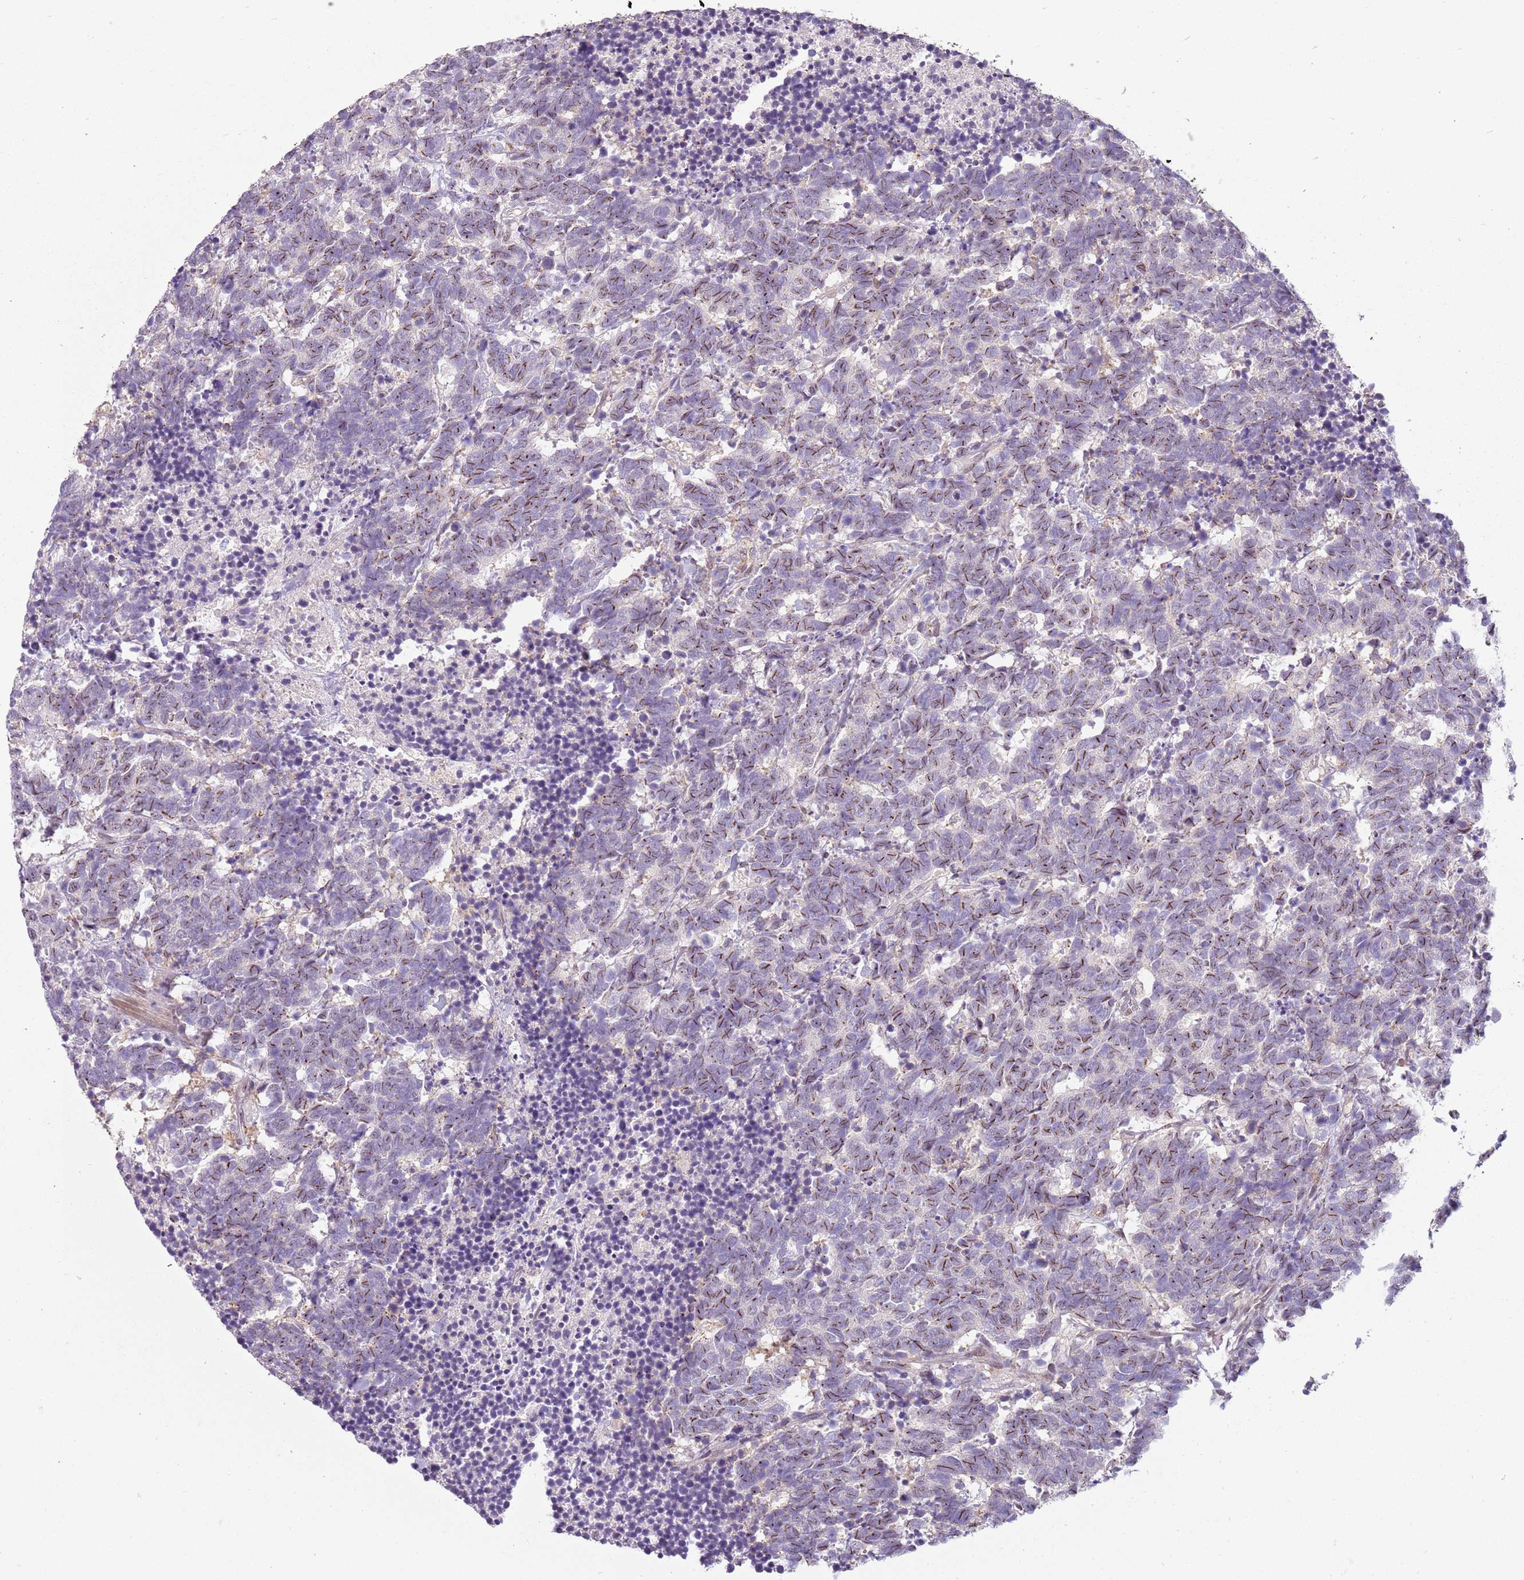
{"staining": {"intensity": "moderate", "quantity": ">75%", "location": "cytoplasmic/membranous"}, "tissue": "carcinoid", "cell_type": "Tumor cells", "image_type": "cancer", "snomed": [{"axis": "morphology", "description": "Carcinoma, NOS"}, {"axis": "morphology", "description": "Carcinoid, malignant, NOS"}, {"axis": "topography", "description": "Prostate"}], "caption": "DAB (3,3'-diaminobenzidine) immunohistochemical staining of malignant carcinoid shows moderate cytoplasmic/membranous protein positivity in approximately >75% of tumor cells.", "gene": "DEFB116", "patient": {"sex": "male", "age": 57}}